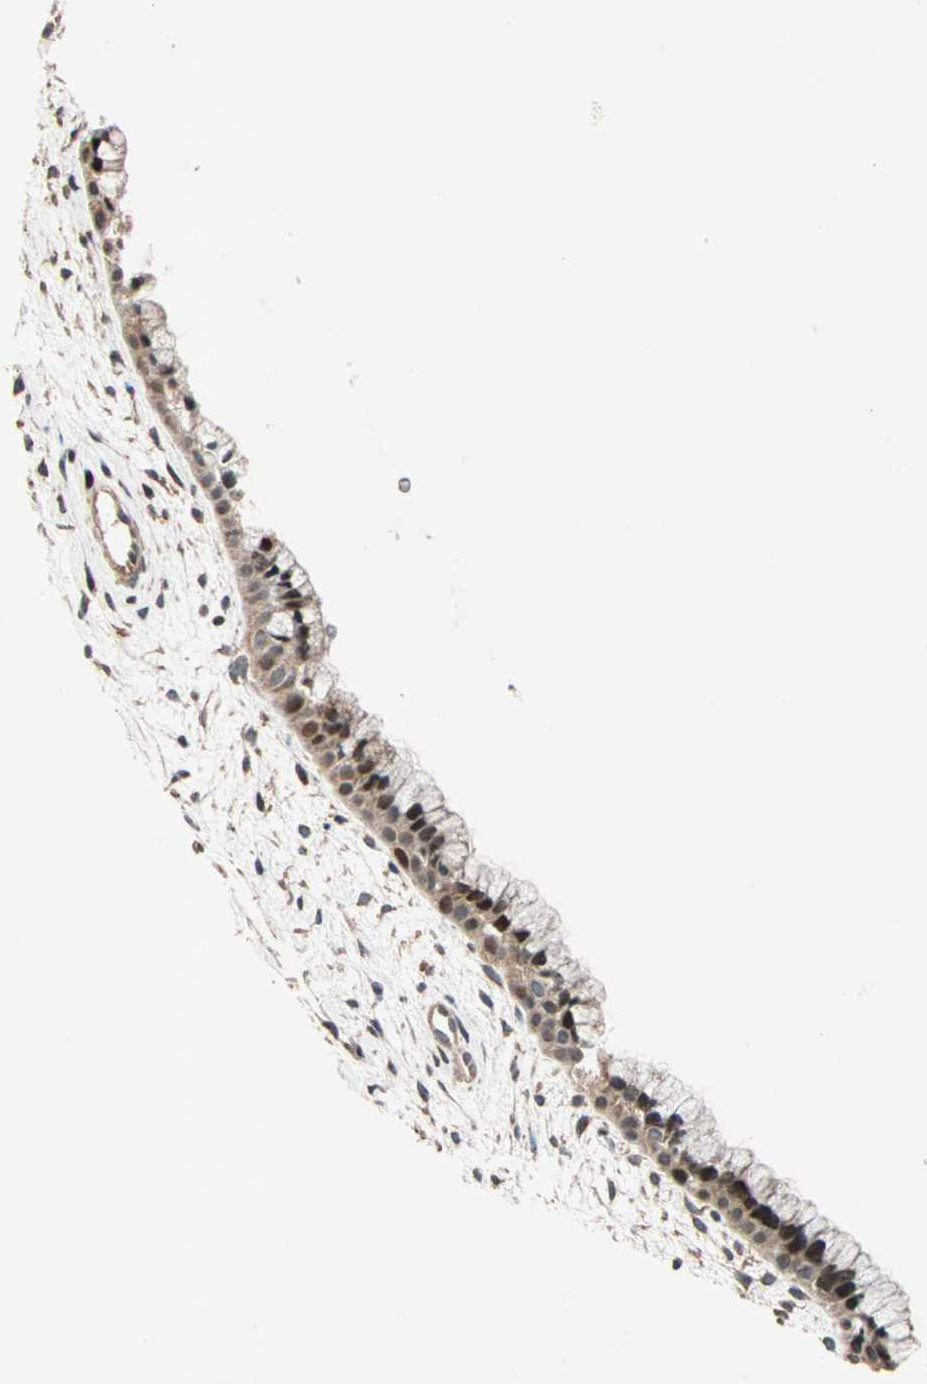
{"staining": {"intensity": "strong", "quantity": ">75%", "location": "cytoplasmic/membranous,nuclear"}, "tissue": "cervix", "cell_type": "Glandular cells", "image_type": "normal", "snomed": [{"axis": "morphology", "description": "Normal tissue, NOS"}, {"axis": "topography", "description": "Cervix"}], "caption": "Immunohistochemical staining of benign cervix demonstrates >75% levels of strong cytoplasmic/membranous,nuclear protein staining in about >75% of glandular cells.", "gene": "HECW1", "patient": {"sex": "female", "age": 39}}